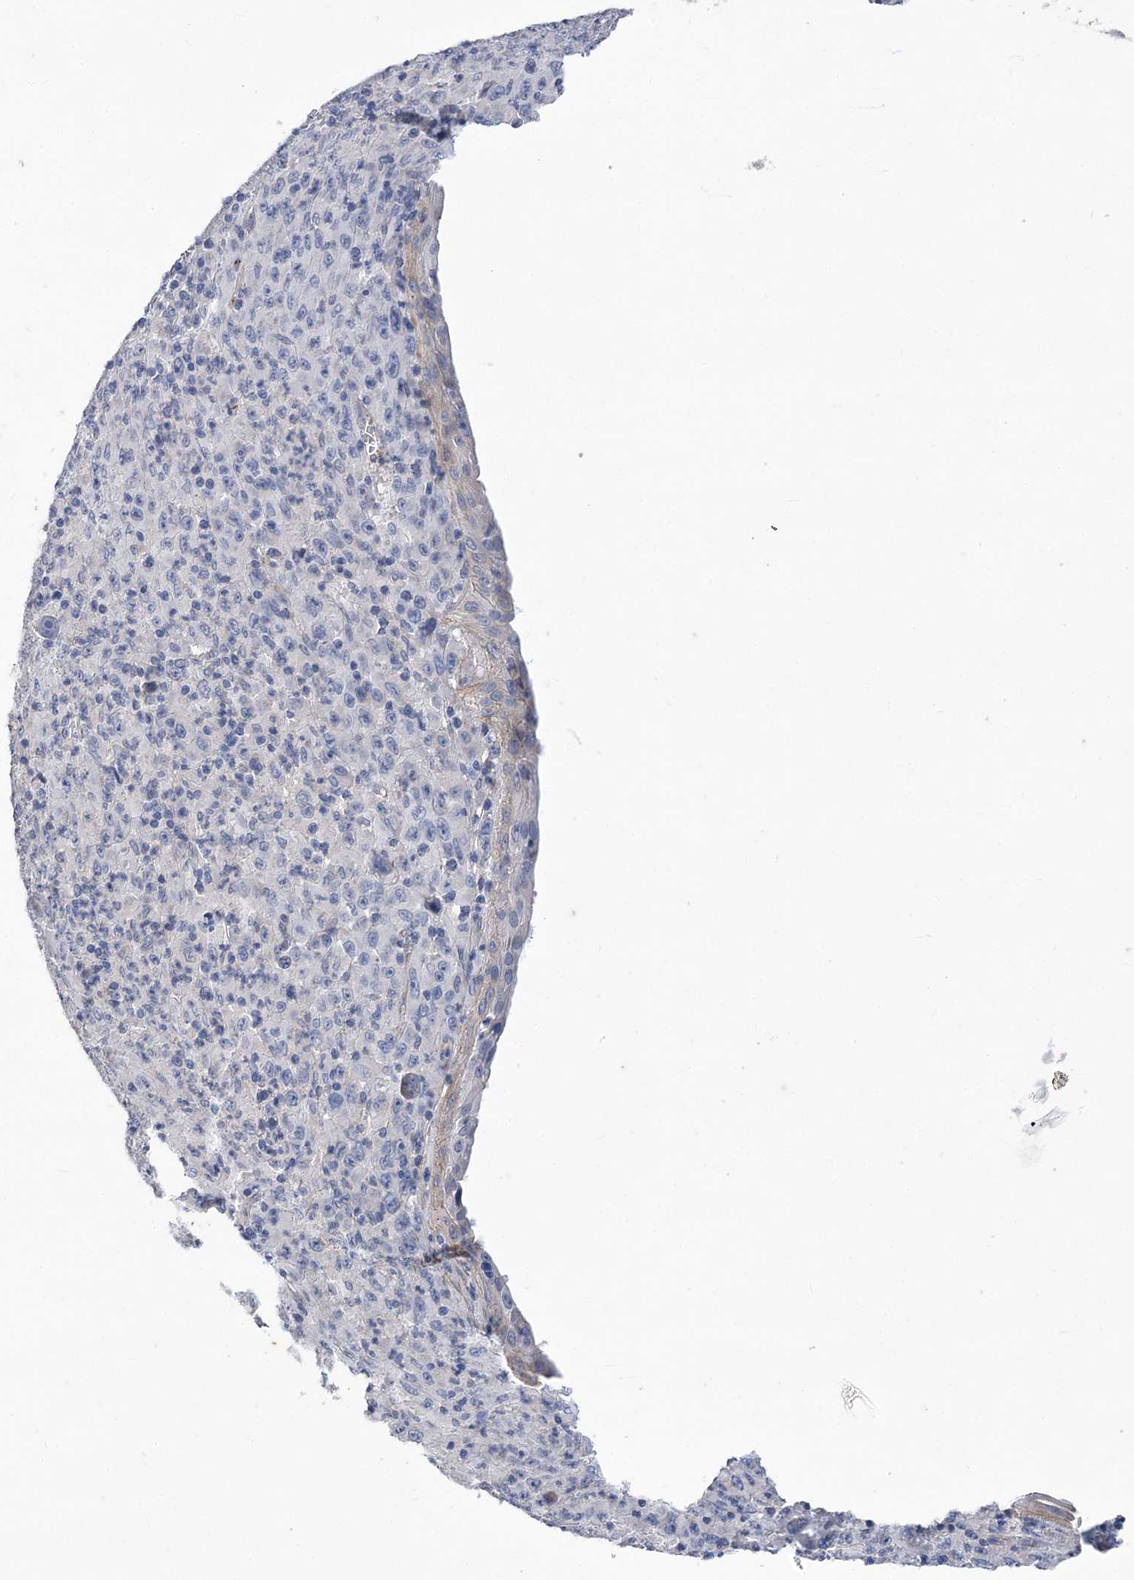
{"staining": {"intensity": "negative", "quantity": "none", "location": "none"}, "tissue": "melanoma", "cell_type": "Tumor cells", "image_type": "cancer", "snomed": [{"axis": "morphology", "description": "Malignant melanoma, Metastatic site"}, {"axis": "topography", "description": "Skin"}], "caption": "There is no significant expression in tumor cells of malignant melanoma (metastatic site).", "gene": "RDH16", "patient": {"sex": "female", "age": 56}}